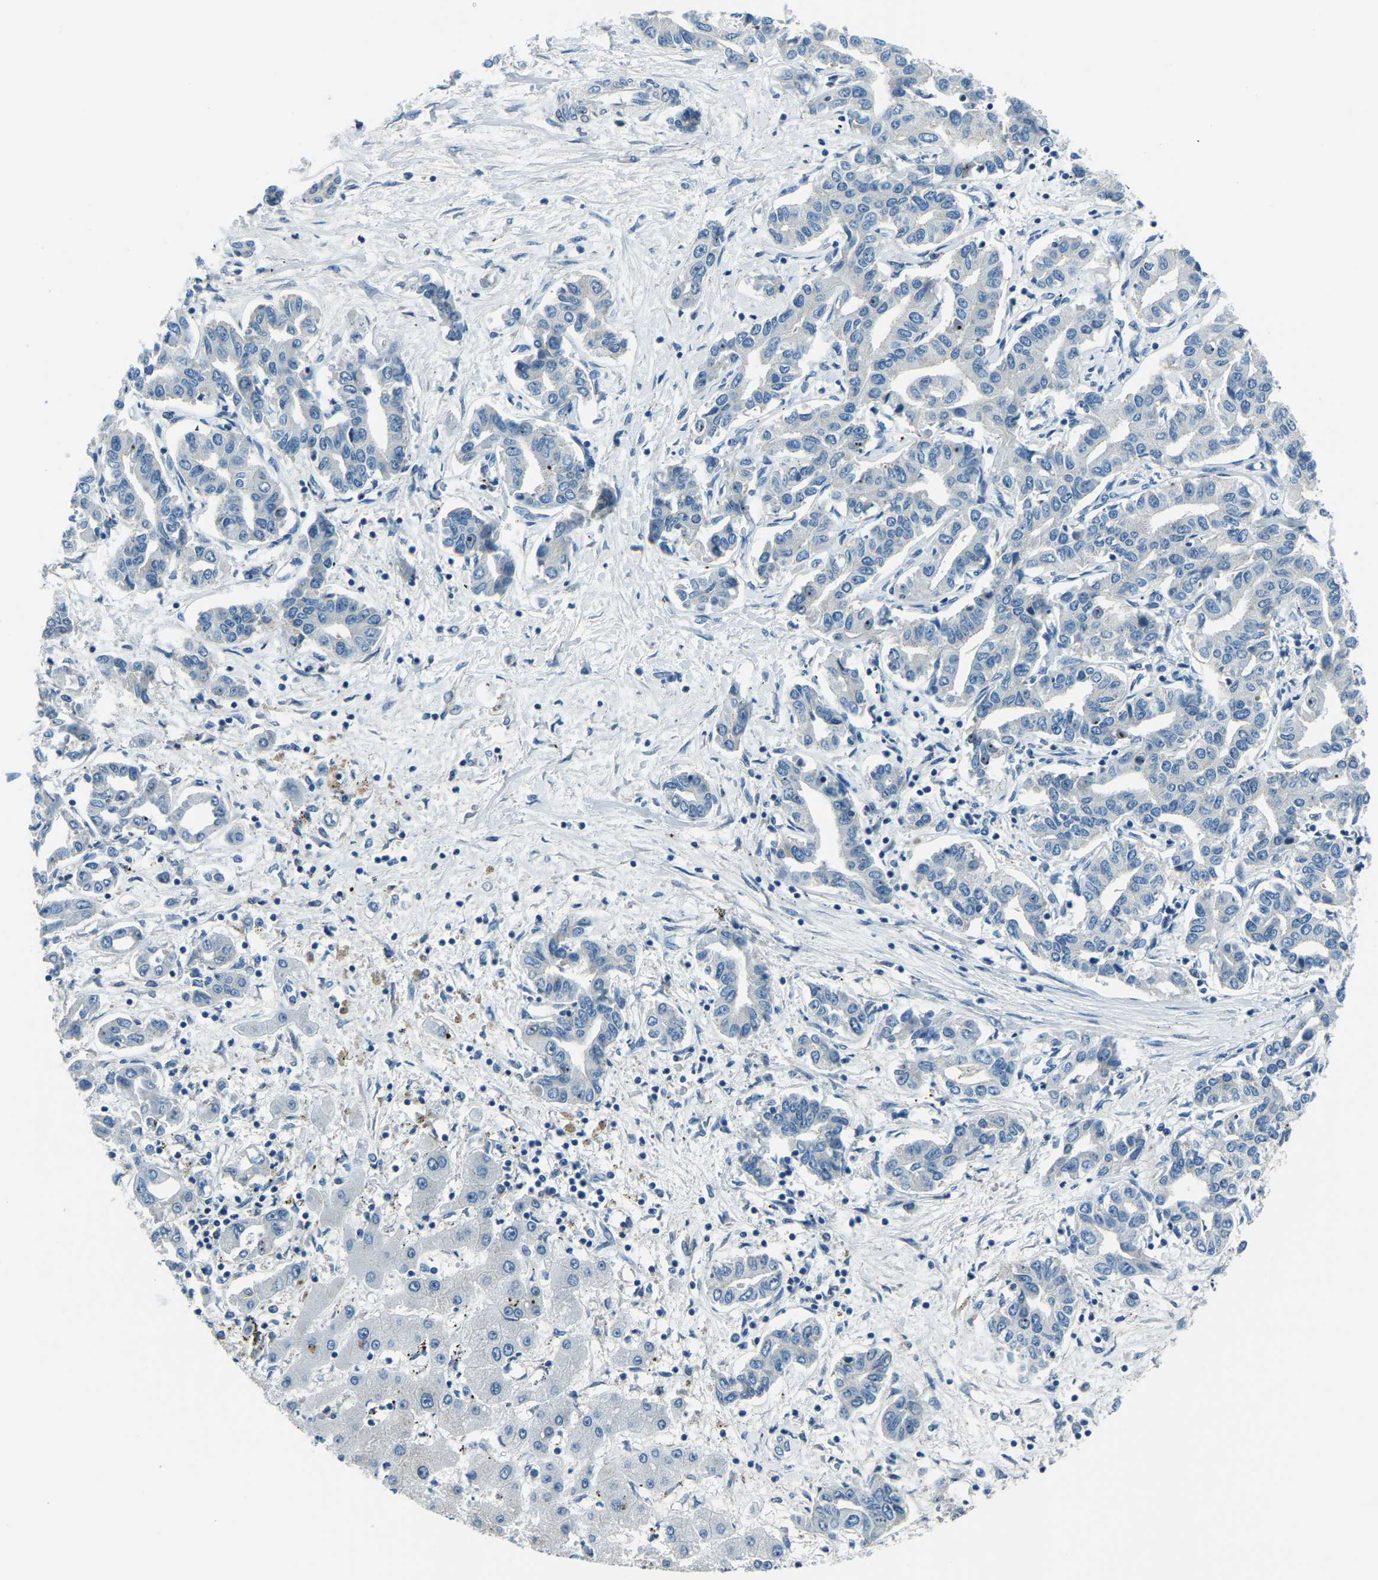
{"staining": {"intensity": "moderate", "quantity": "<25%", "location": "nuclear"}, "tissue": "liver cancer", "cell_type": "Tumor cells", "image_type": "cancer", "snomed": [{"axis": "morphology", "description": "Cholangiocarcinoma"}, {"axis": "topography", "description": "Liver"}], "caption": "Immunohistochemical staining of human liver cholangiocarcinoma exhibits moderate nuclear protein staining in about <25% of tumor cells.", "gene": "RRP1", "patient": {"sex": "male", "age": 59}}